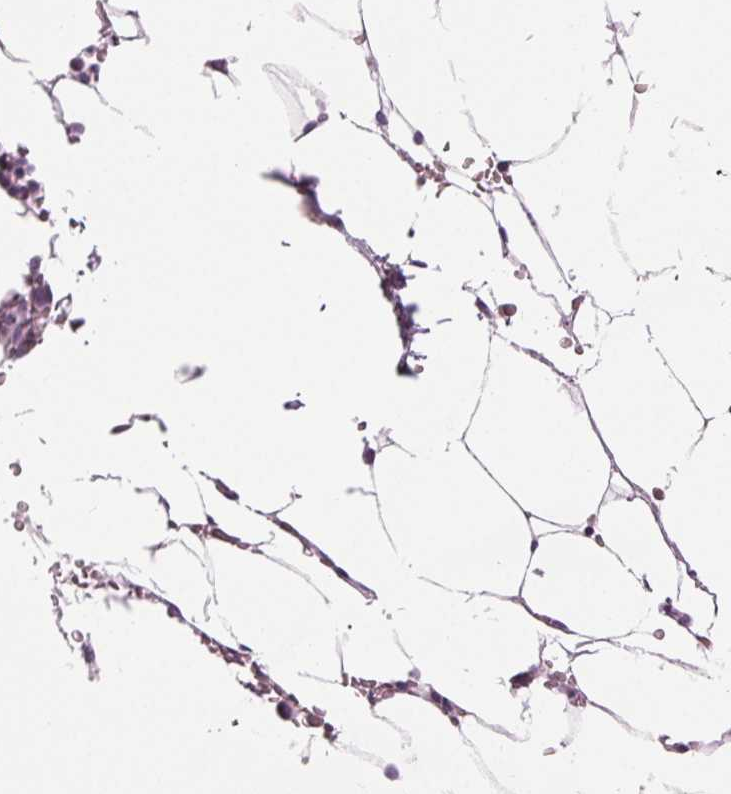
{"staining": {"intensity": "negative", "quantity": "none", "location": "none"}, "tissue": "bone marrow", "cell_type": "Hematopoietic cells", "image_type": "normal", "snomed": [{"axis": "morphology", "description": "Normal tissue, NOS"}, {"axis": "topography", "description": "Bone marrow"}], "caption": "There is no significant positivity in hematopoietic cells of bone marrow. Nuclei are stained in blue.", "gene": "SAMD4A", "patient": {"sex": "female", "age": 52}}